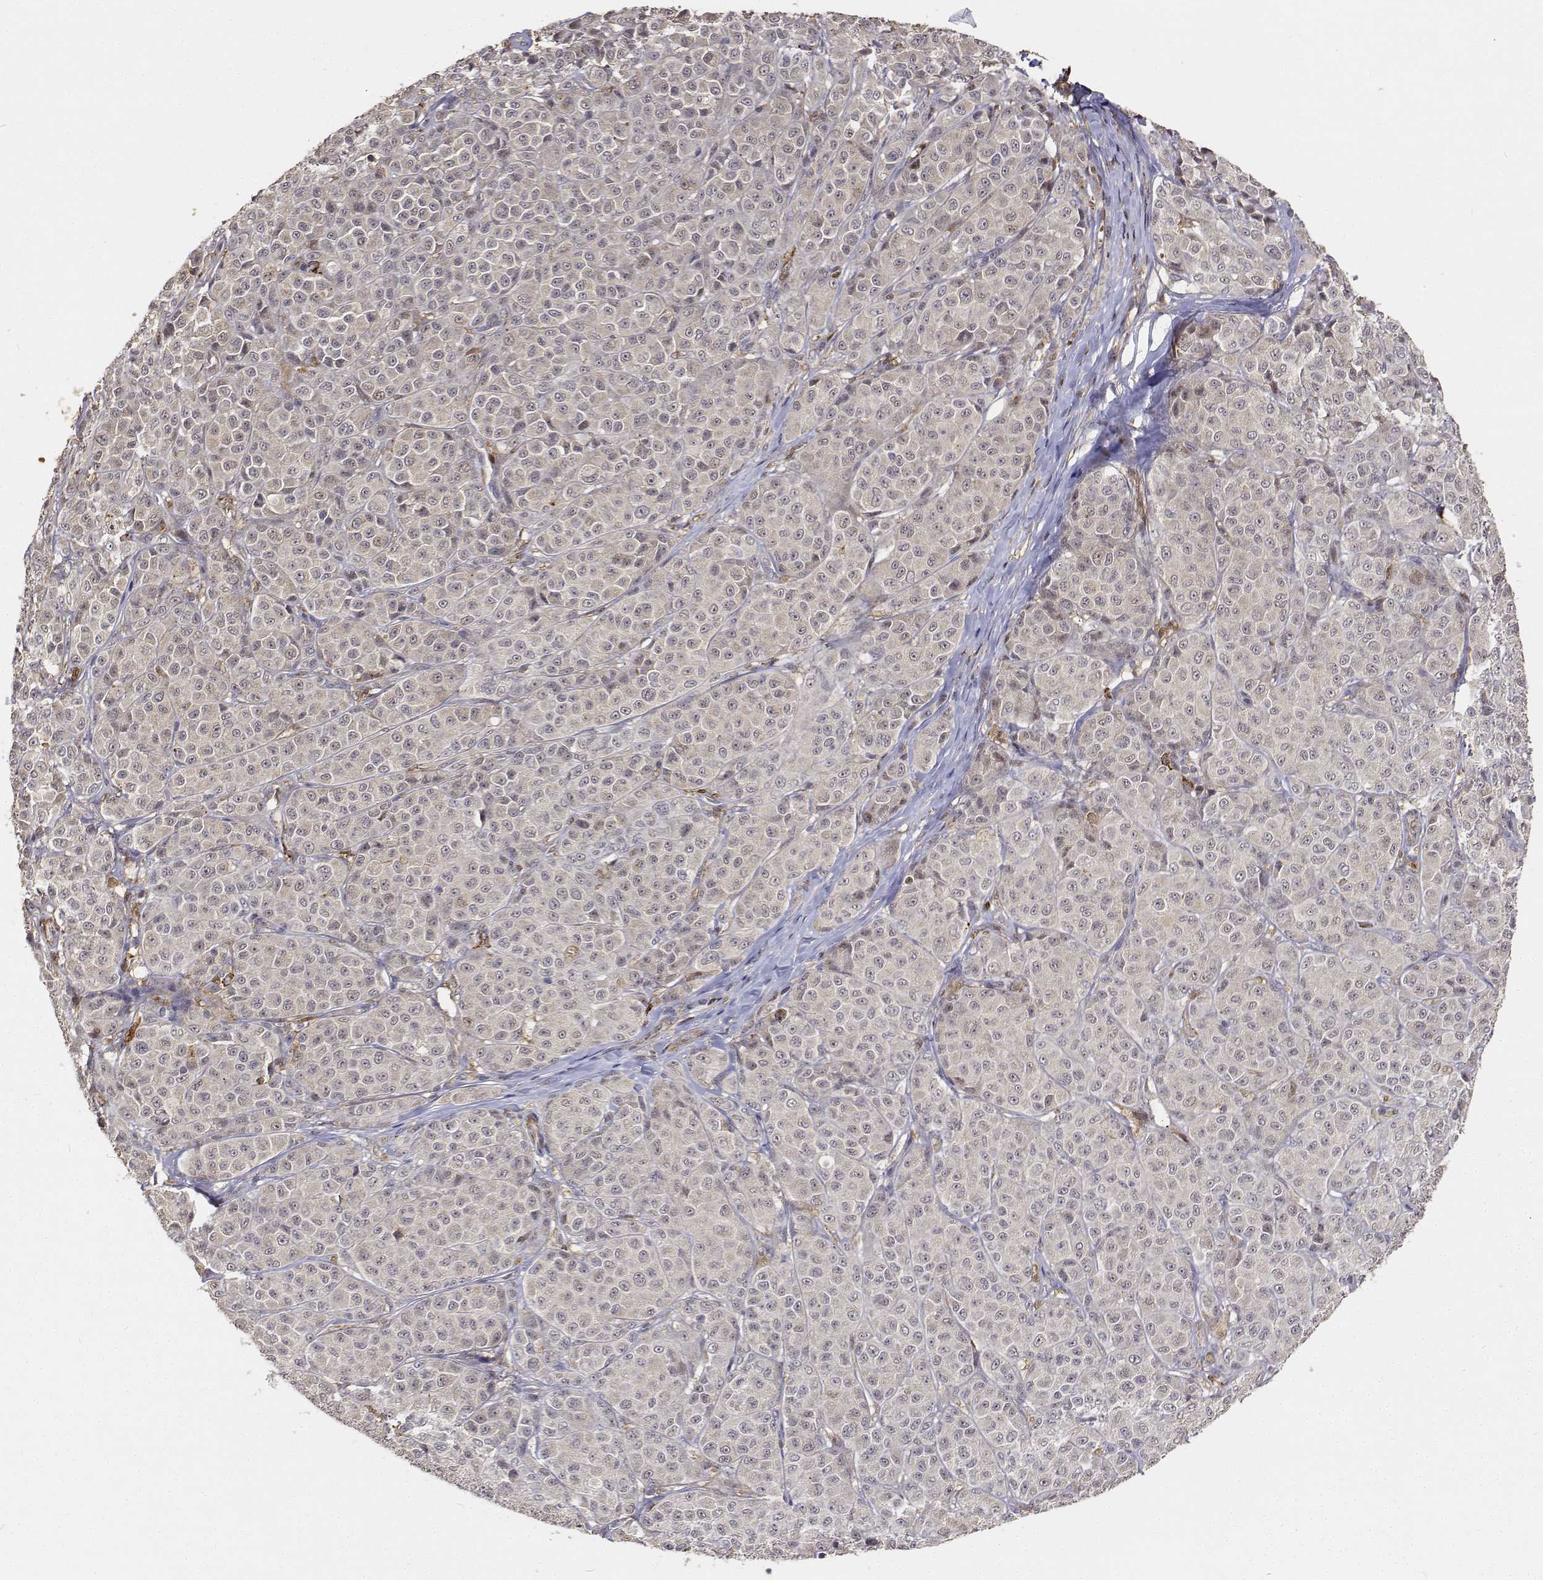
{"staining": {"intensity": "negative", "quantity": "none", "location": "none"}, "tissue": "melanoma", "cell_type": "Tumor cells", "image_type": "cancer", "snomed": [{"axis": "morphology", "description": "Malignant melanoma, NOS"}, {"axis": "topography", "description": "Skin"}], "caption": "An IHC histopathology image of malignant melanoma is shown. There is no staining in tumor cells of malignant melanoma. Brightfield microscopy of immunohistochemistry (IHC) stained with DAB (brown) and hematoxylin (blue), captured at high magnification.", "gene": "PCID2", "patient": {"sex": "male", "age": 89}}